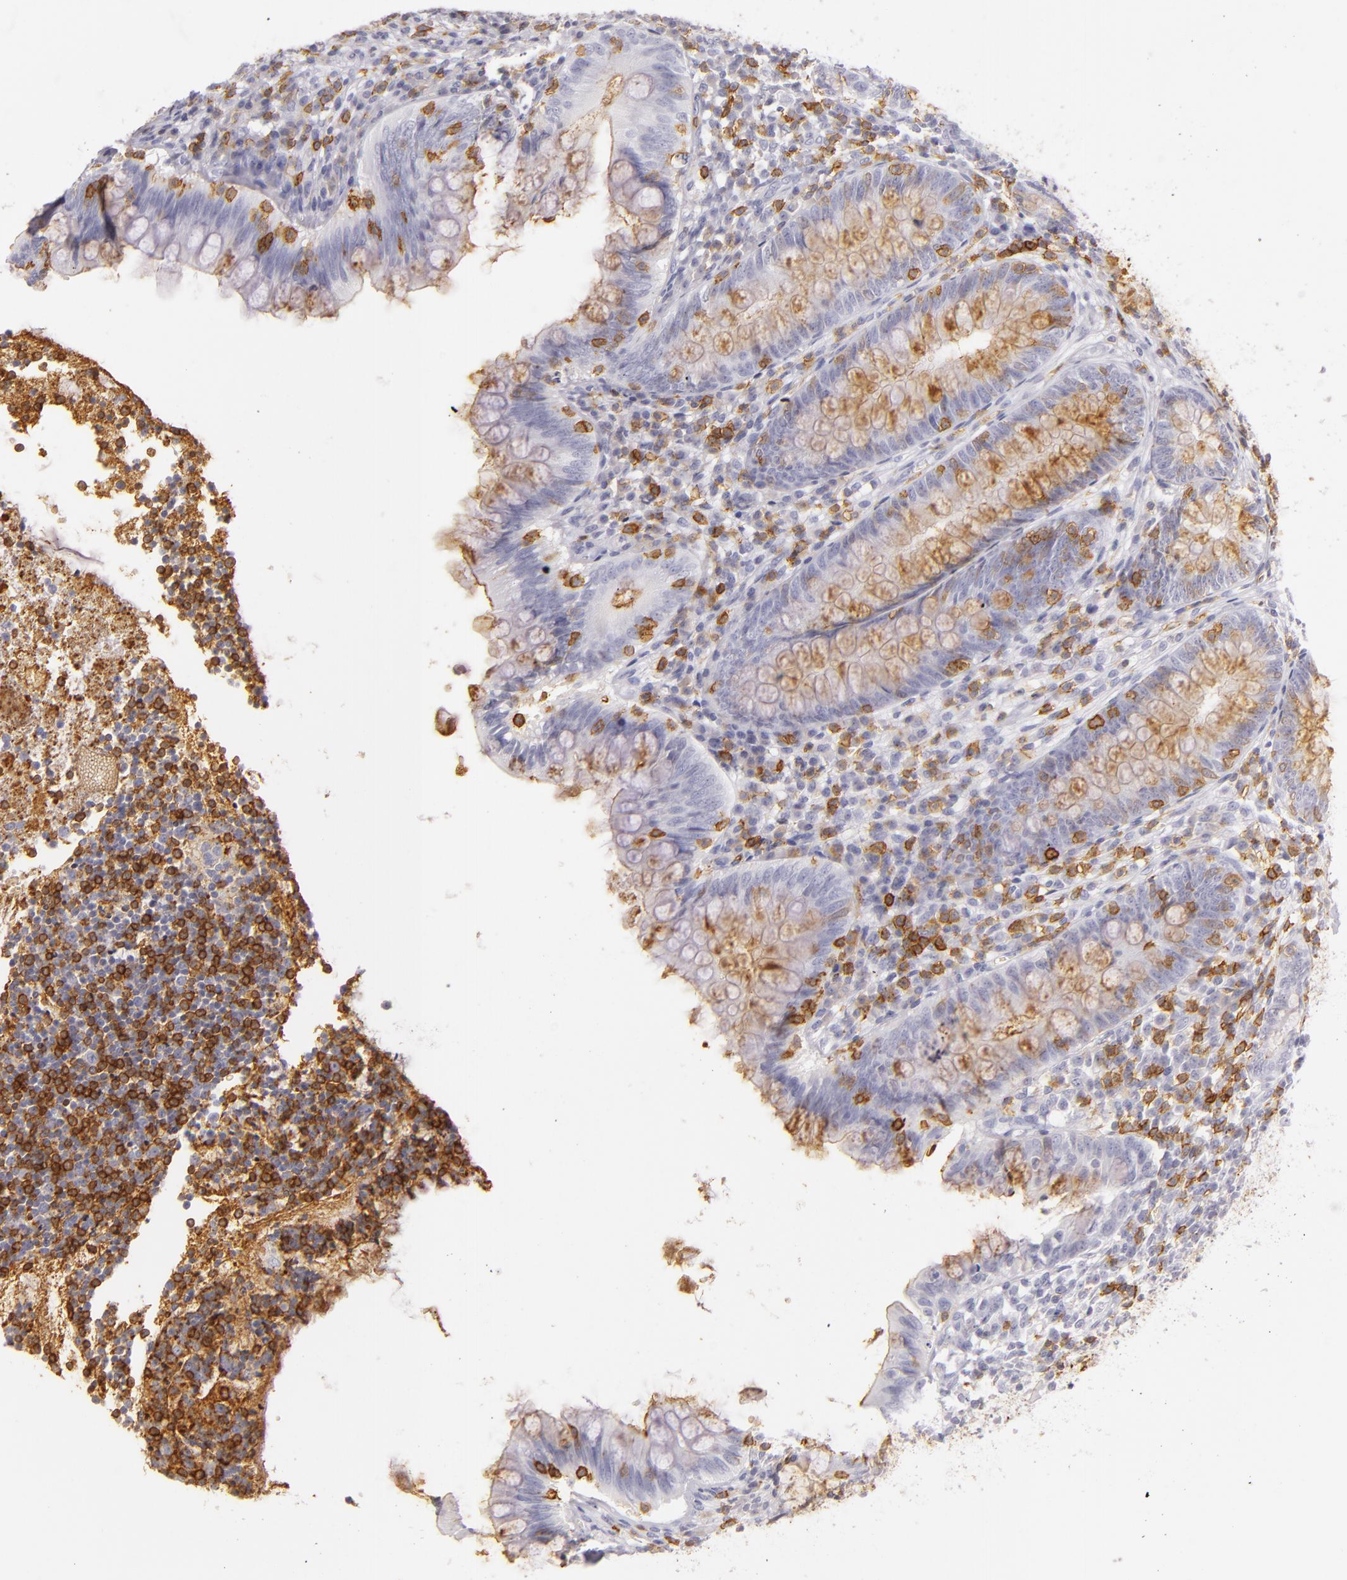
{"staining": {"intensity": "moderate", "quantity": "25%-75%", "location": "cytoplasmic/membranous"}, "tissue": "appendix", "cell_type": "Glandular cells", "image_type": "normal", "snomed": [{"axis": "morphology", "description": "Normal tissue, NOS"}, {"axis": "topography", "description": "Appendix"}], "caption": "Appendix stained with DAB (3,3'-diaminobenzidine) immunohistochemistry (IHC) demonstrates medium levels of moderate cytoplasmic/membranous positivity in about 25%-75% of glandular cells.", "gene": "LAT", "patient": {"sex": "female", "age": 66}}